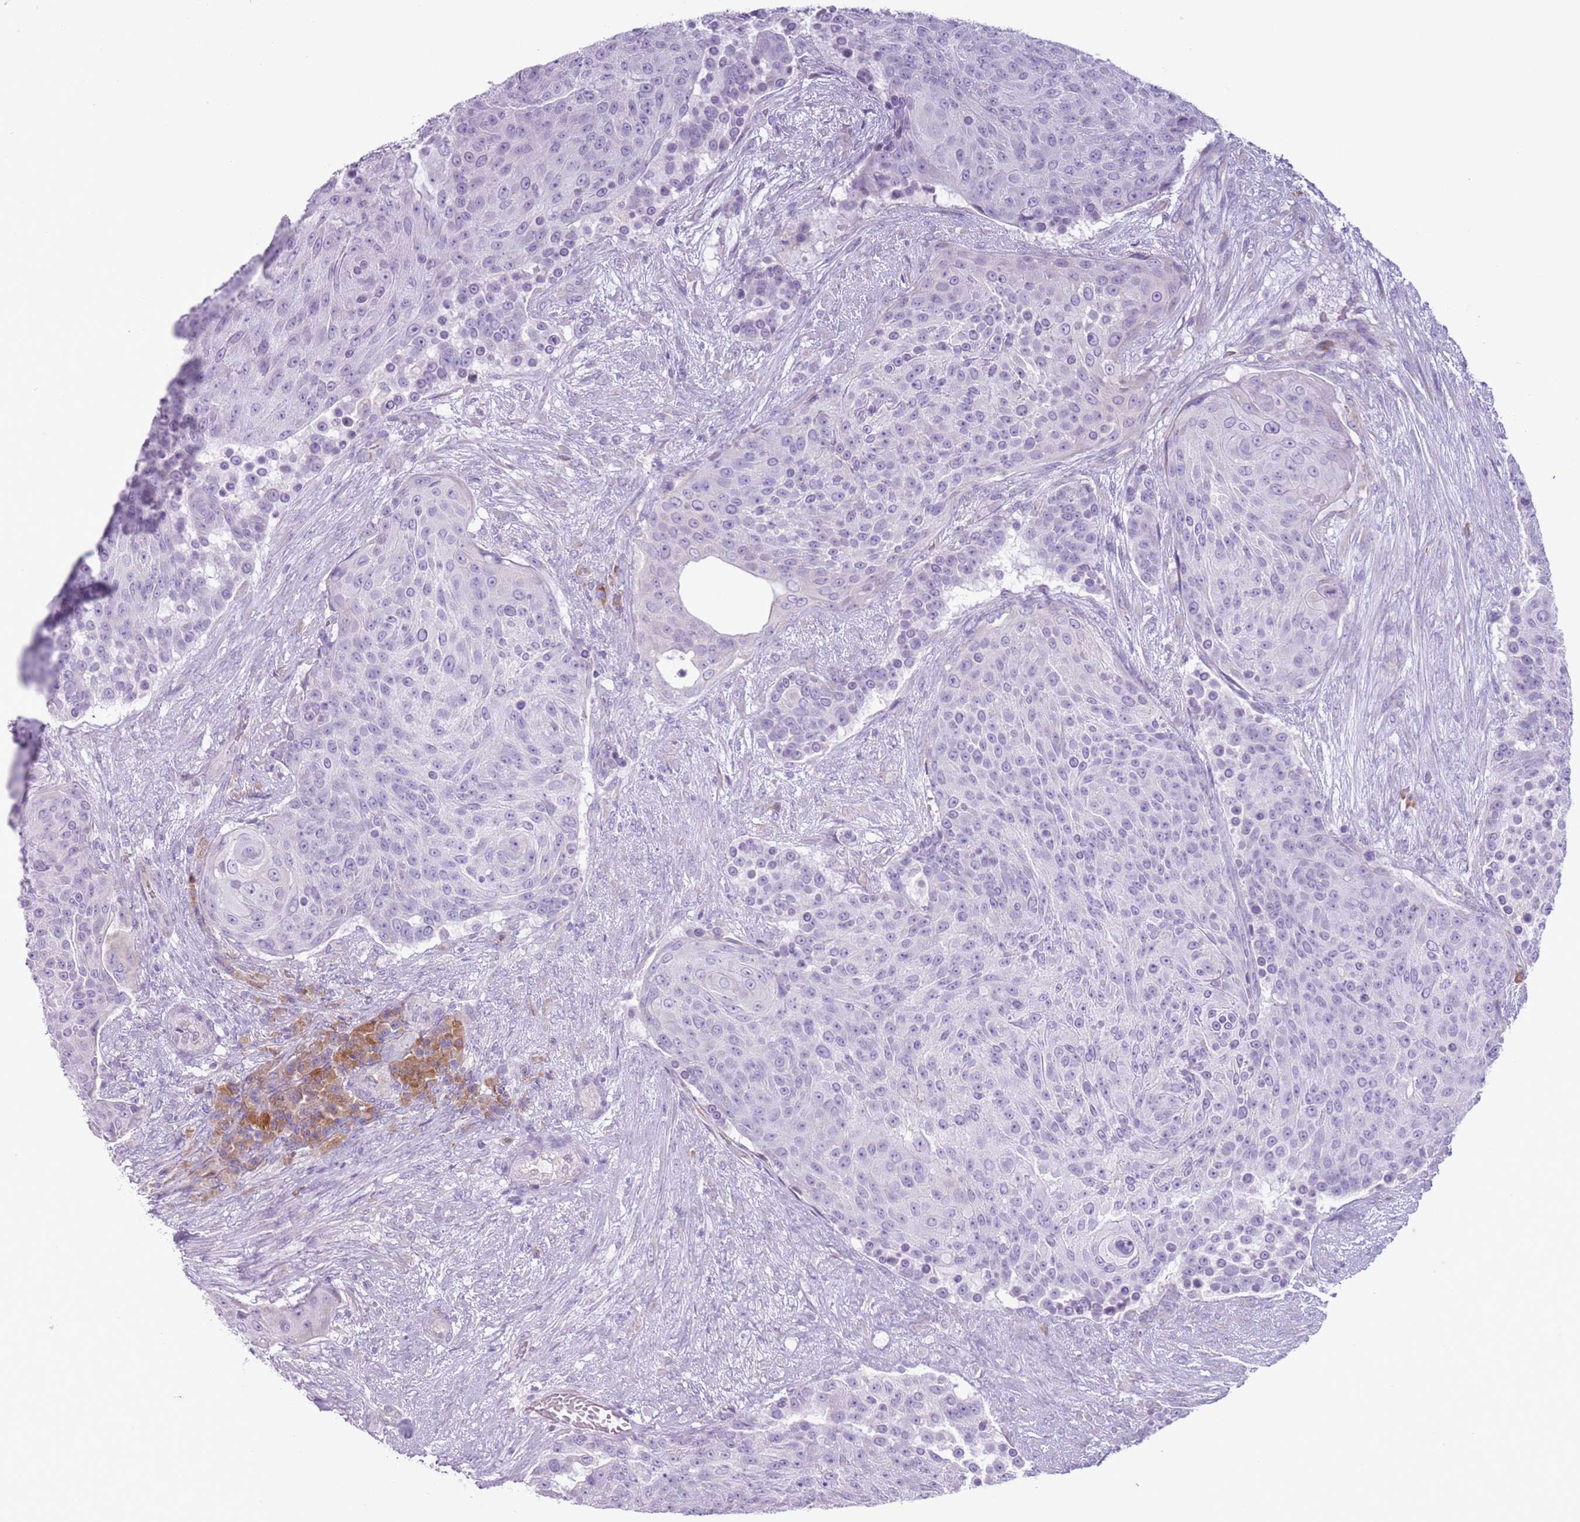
{"staining": {"intensity": "negative", "quantity": "none", "location": "none"}, "tissue": "urothelial cancer", "cell_type": "Tumor cells", "image_type": "cancer", "snomed": [{"axis": "morphology", "description": "Urothelial carcinoma, High grade"}, {"axis": "topography", "description": "Urinary bladder"}], "caption": "Image shows no protein staining in tumor cells of urothelial cancer tissue. Nuclei are stained in blue.", "gene": "HYOU1", "patient": {"sex": "female", "age": 63}}